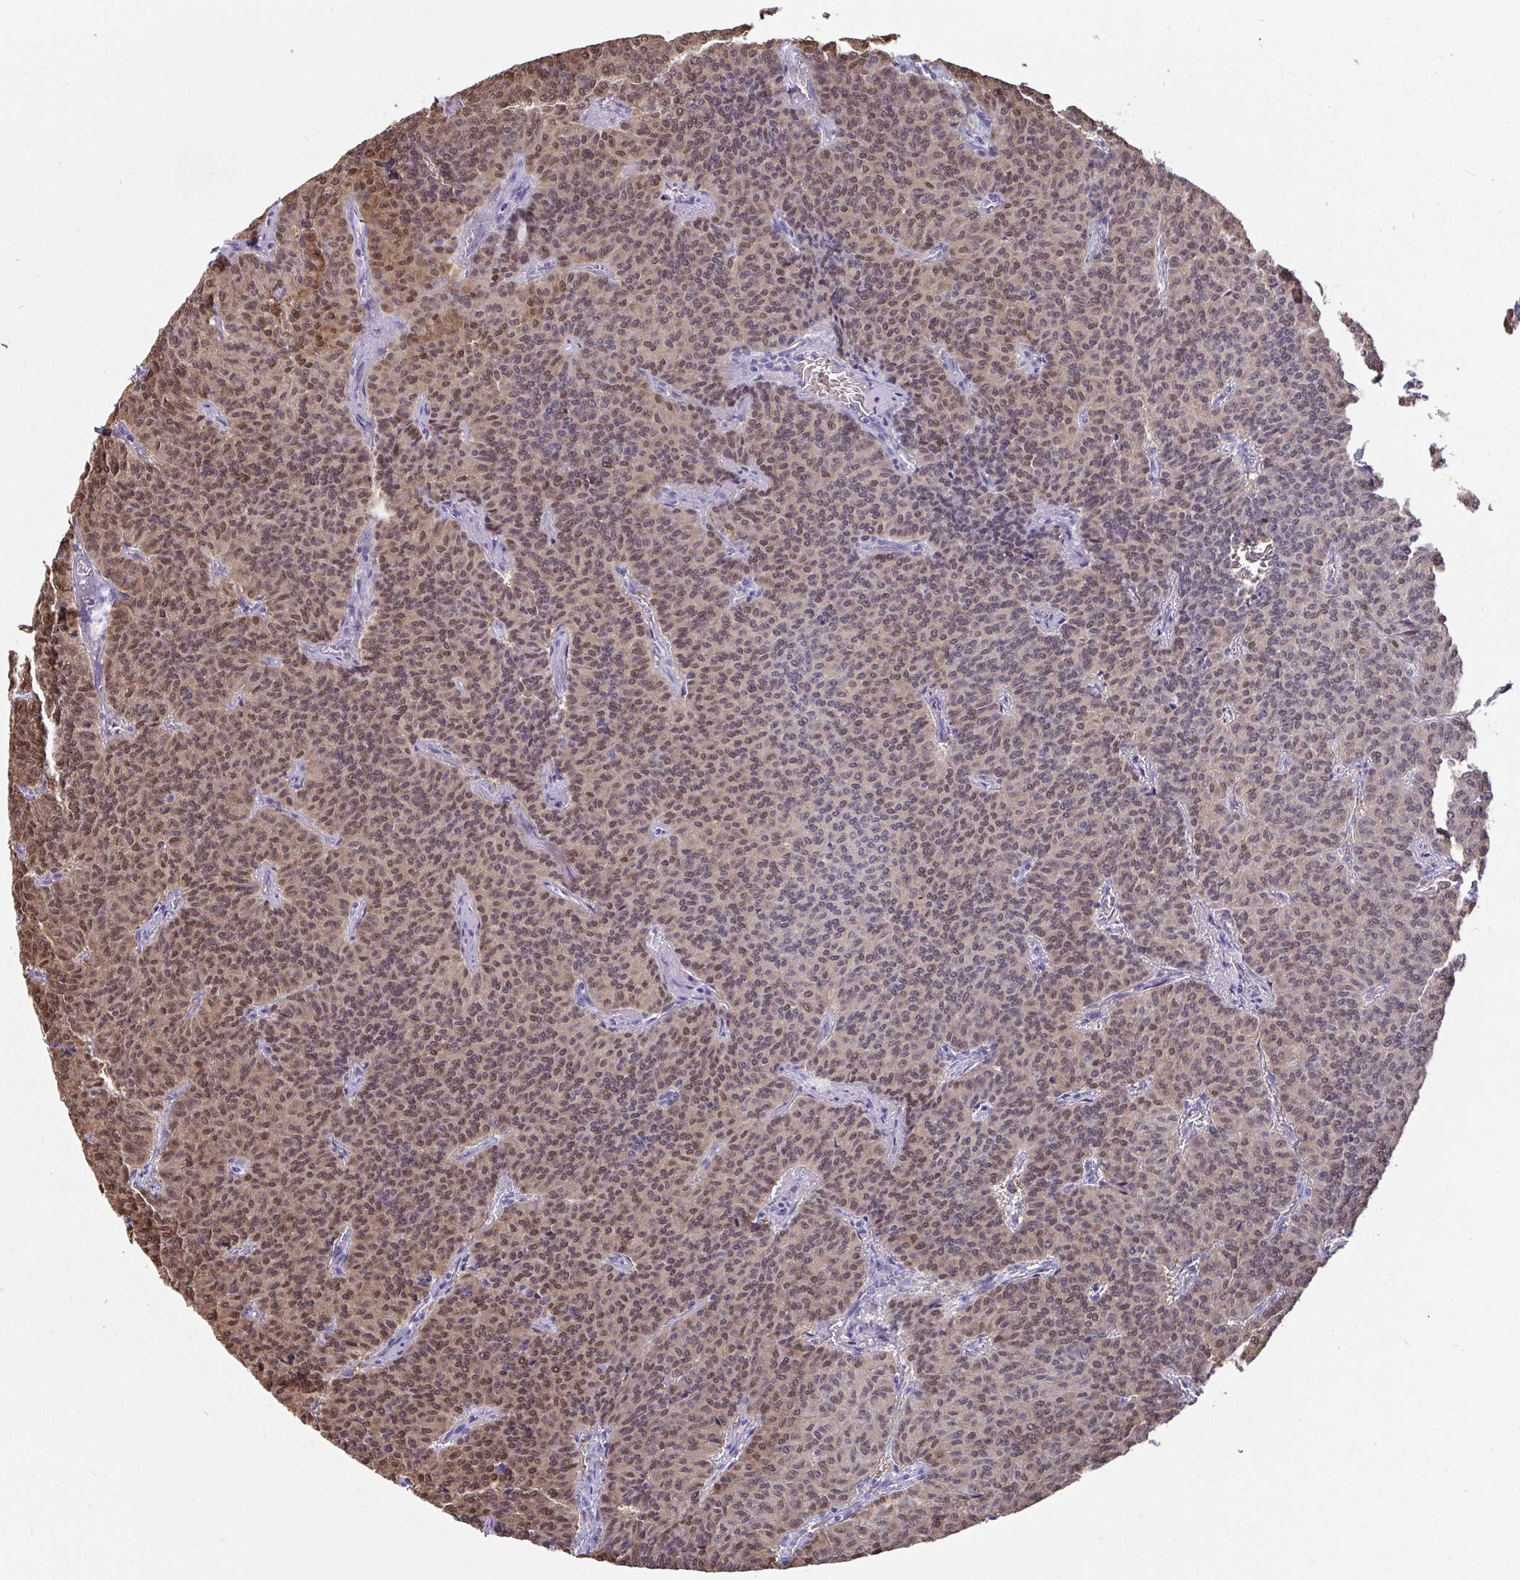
{"staining": {"intensity": "moderate", "quantity": "25%-75%", "location": "nuclear"}, "tissue": "carcinoid", "cell_type": "Tumor cells", "image_type": "cancer", "snomed": [{"axis": "morphology", "description": "Carcinoid, malignant, NOS"}, {"axis": "topography", "description": "Lung"}], "caption": "The image shows immunohistochemical staining of carcinoid. There is moderate nuclear positivity is identified in about 25%-75% of tumor cells. Nuclei are stained in blue.", "gene": "CDK13", "patient": {"sex": "male", "age": 61}}